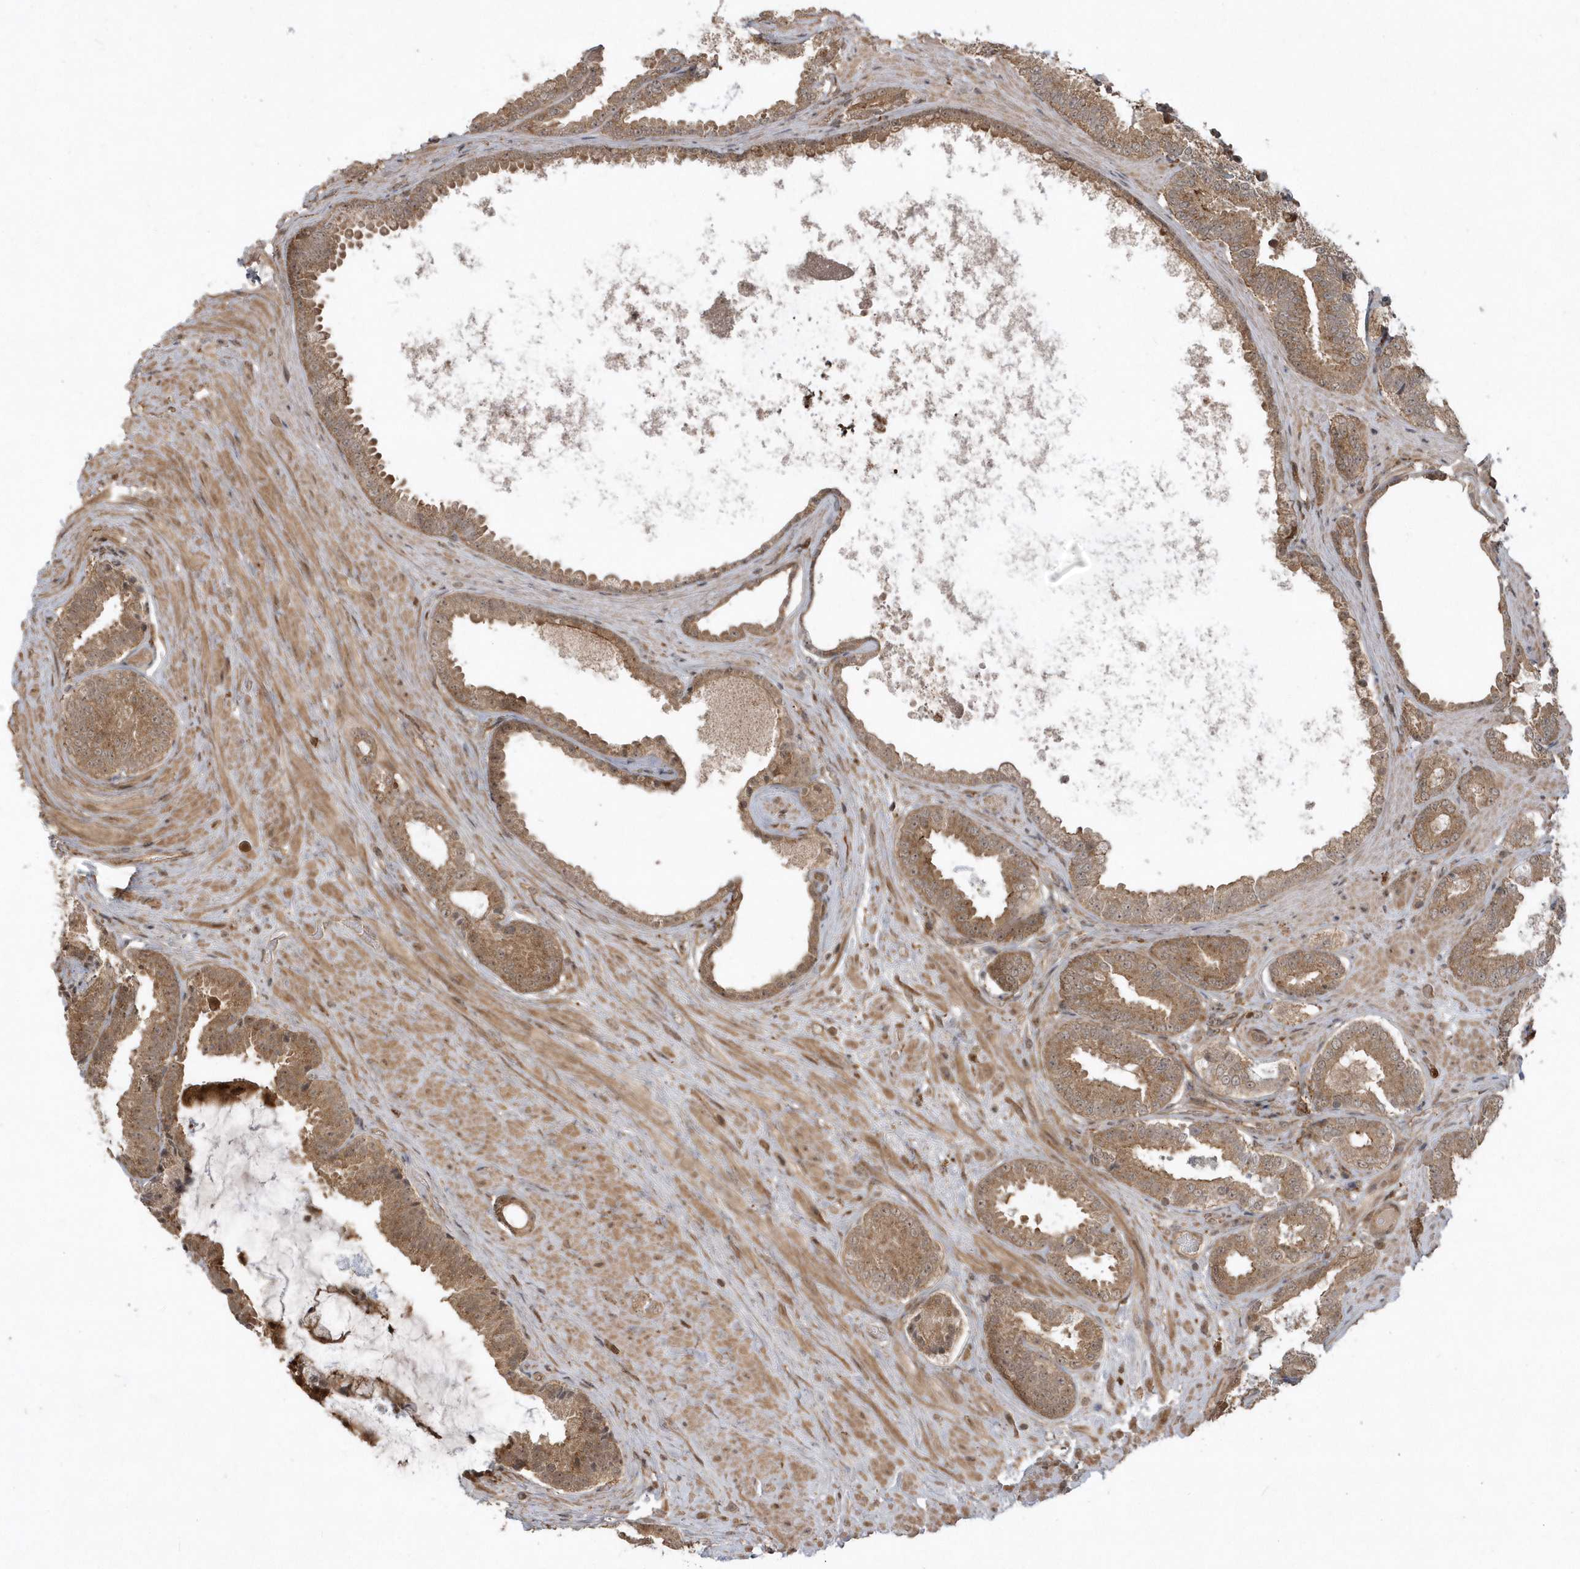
{"staining": {"intensity": "moderate", "quantity": ">75%", "location": "cytoplasmic/membranous"}, "tissue": "prostate cancer", "cell_type": "Tumor cells", "image_type": "cancer", "snomed": [{"axis": "morphology", "description": "Adenocarcinoma, Low grade"}, {"axis": "topography", "description": "Prostate"}], "caption": "The histopathology image shows a brown stain indicating the presence of a protein in the cytoplasmic/membranous of tumor cells in prostate adenocarcinoma (low-grade). Immunohistochemistry stains the protein in brown and the nuclei are stained blue.", "gene": "LACC1", "patient": {"sex": "male", "age": 71}}